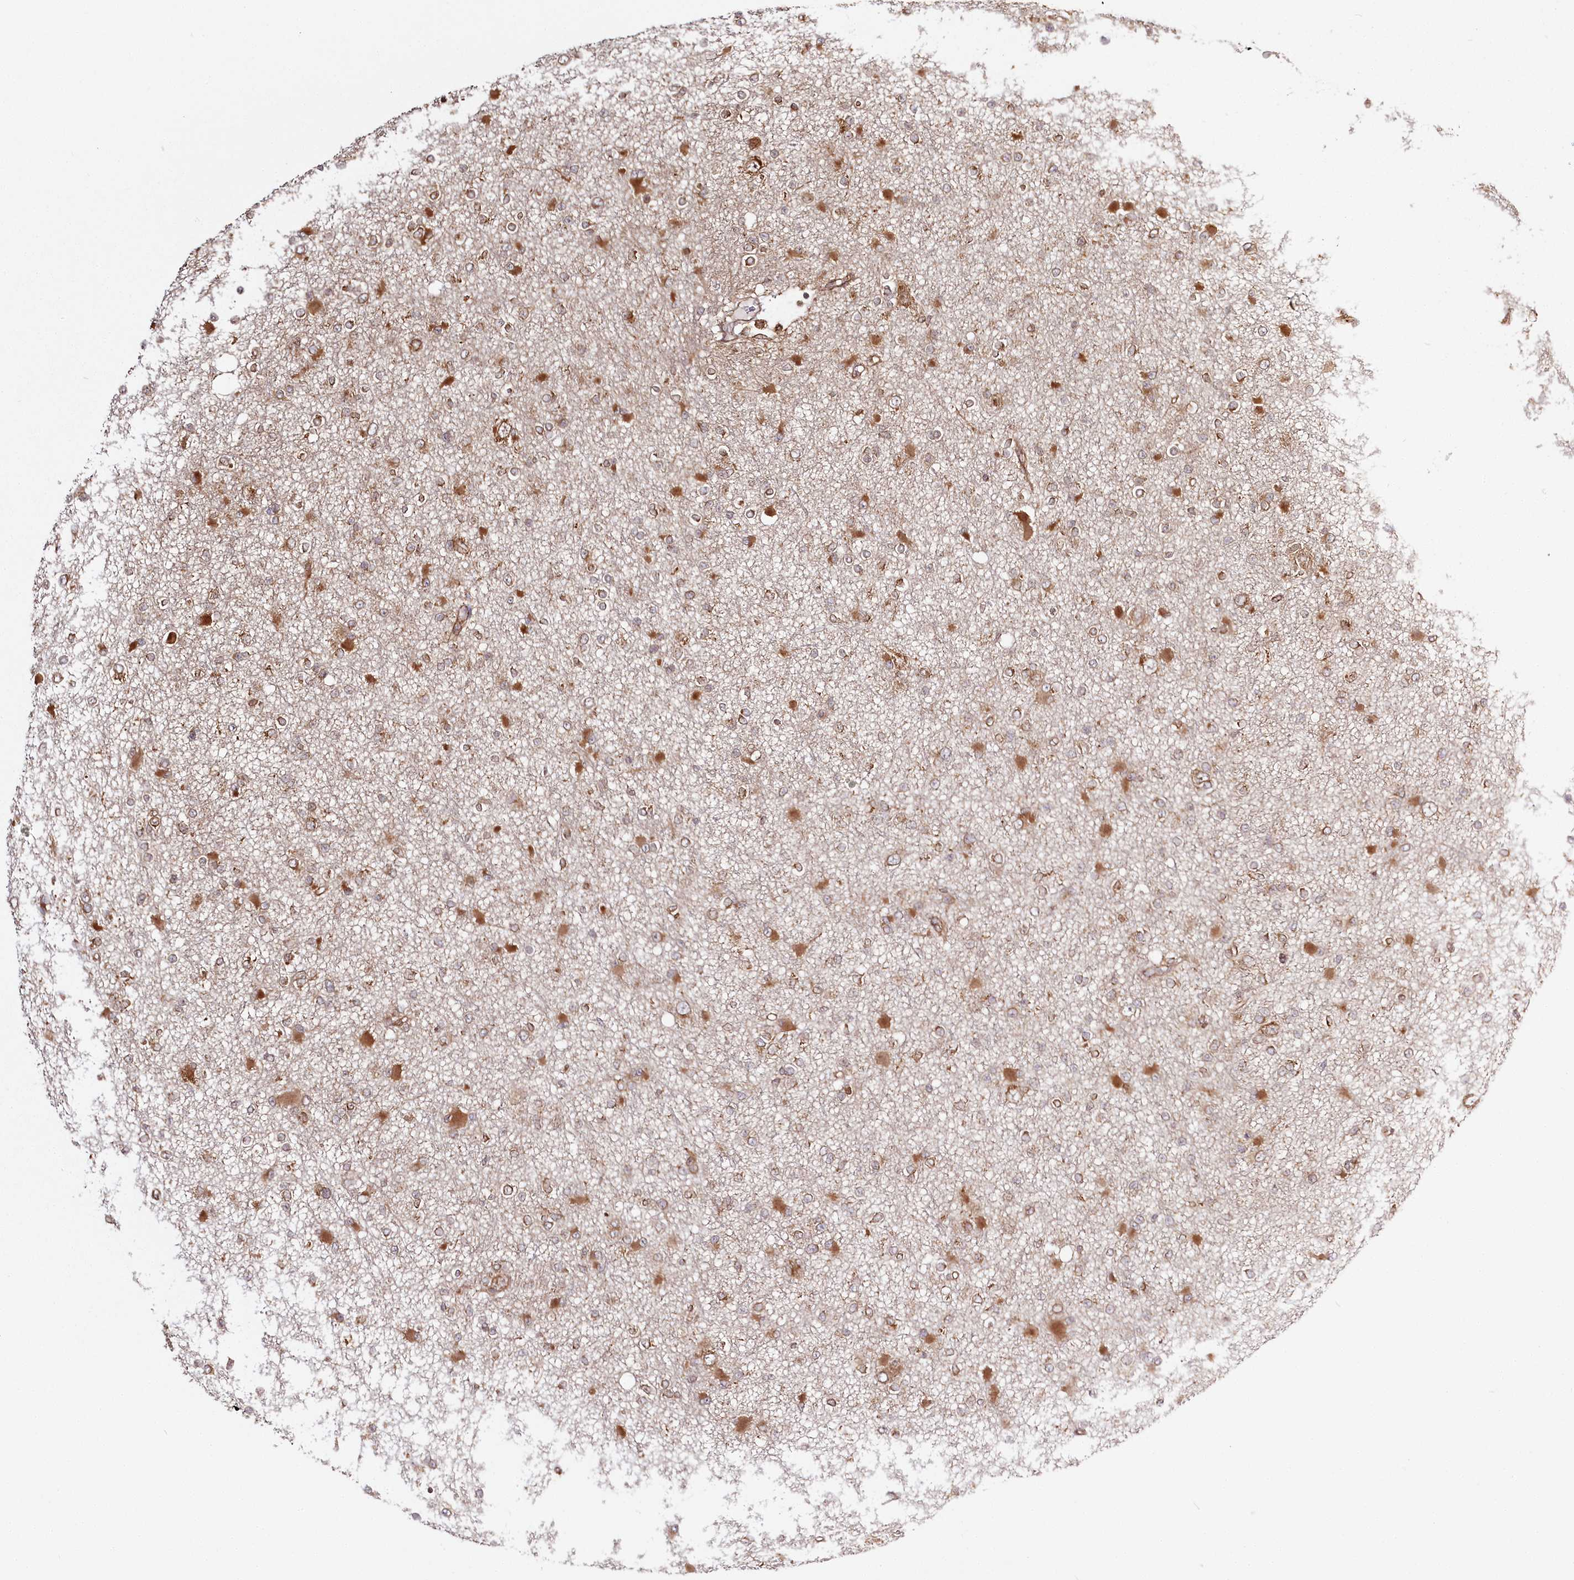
{"staining": {"intensity": "moderate", "quantity": "25%-75%", "location": "cytoplasmic/membranous"}, "tissue": "glioma", "cell_type": "Tumor cells", "image_type": "cancer", "snomed": [{"axis": "morphology", "description": "Glioma, malignant, Low grade"}, {"axis": "topography", "description": "Brain"}], "caption": "Human glioma stained with a brown dye displays moderate cytoplasmic/membranous positive expression in approximately 25%-75% of tumor cells.", "gene": "FAM13A", "patient": {"sex": "female", "age": 22}}